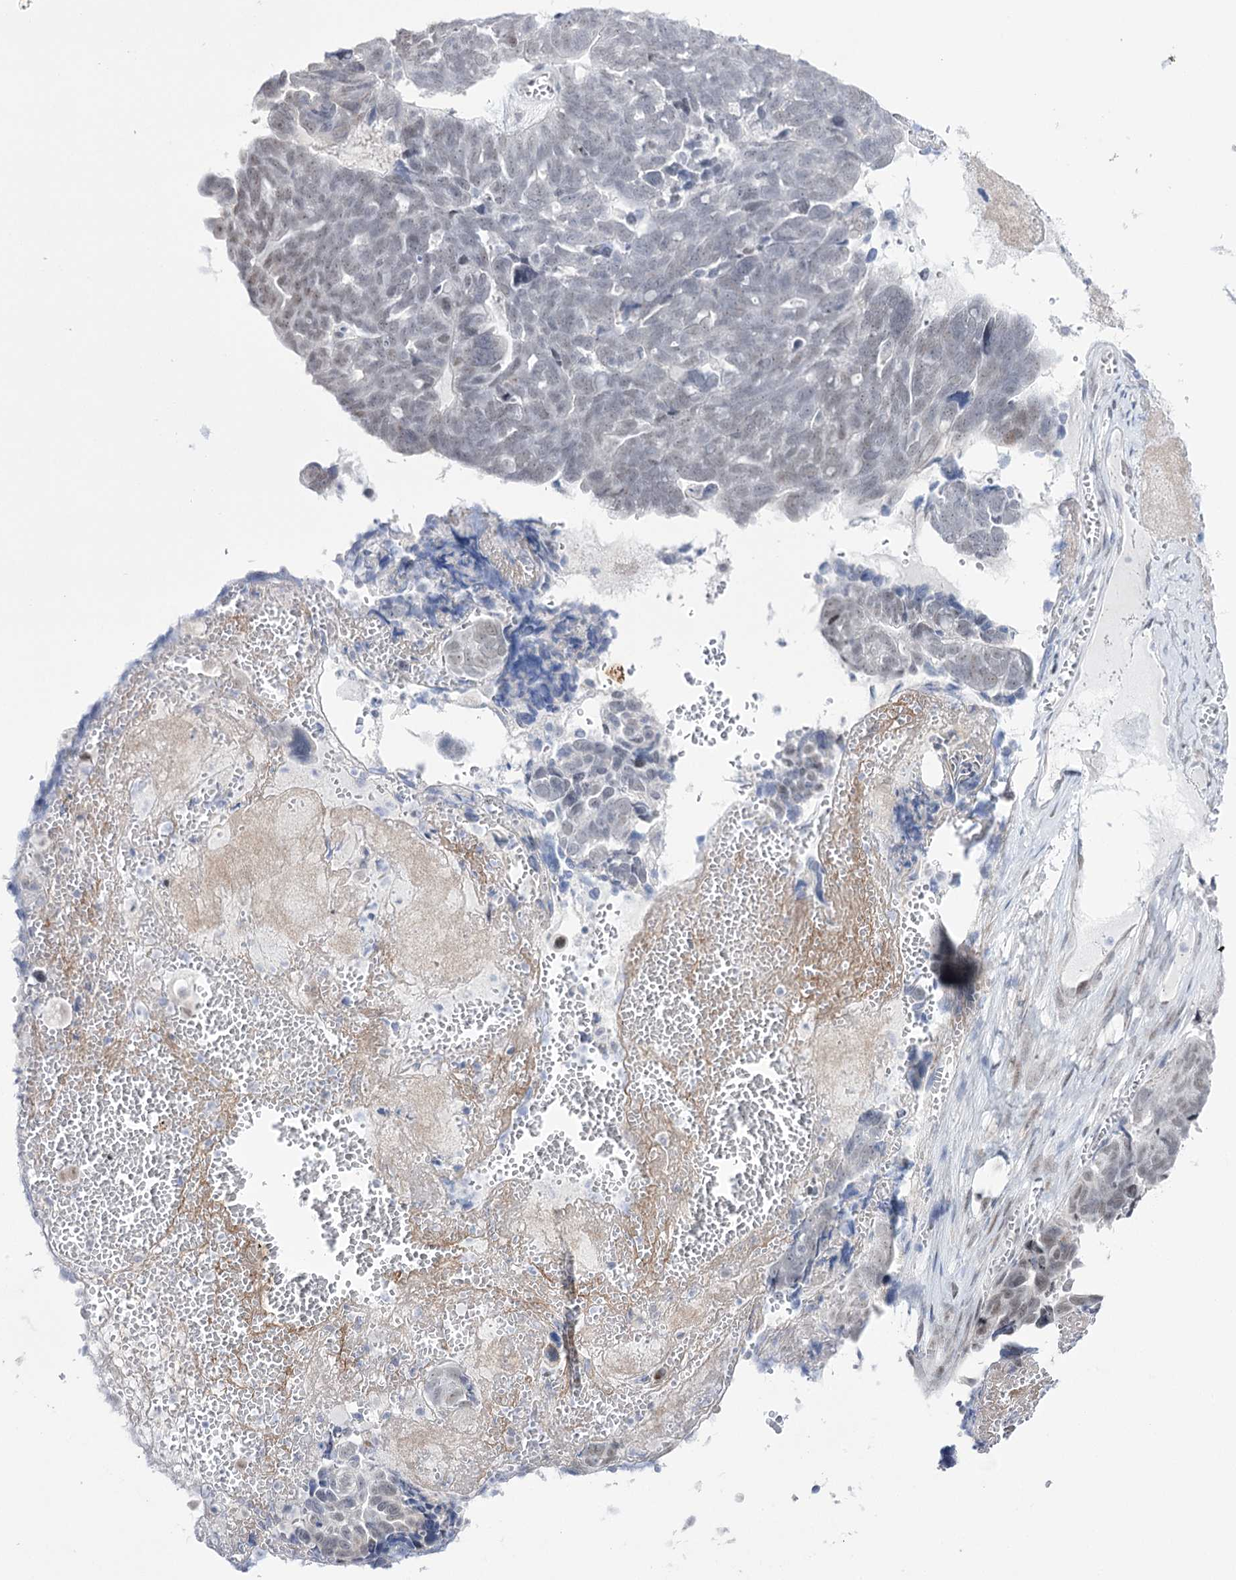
{"staining": {"intensity": "weak", "quantity": "25%-75%", "location": "nuclear"}, "tissue": "ovarian cancer", "cell_type": "Tumor cells", "image_type": "cancer", "snomed": [{"axis": "morphology", "description": "Cystadenocarcinoma, serous, NOS"}, {"axis": "topography", "description": "Ovary"}], "caption": "Immunohistochemical staining of human ovarian cancer reveals weak nuclear protein staining in about 25%-75% of tumor cells. Nuclei are stained in blue.", "gene": "RBM15B", "patient": {"sex": "female", "age": 79}}